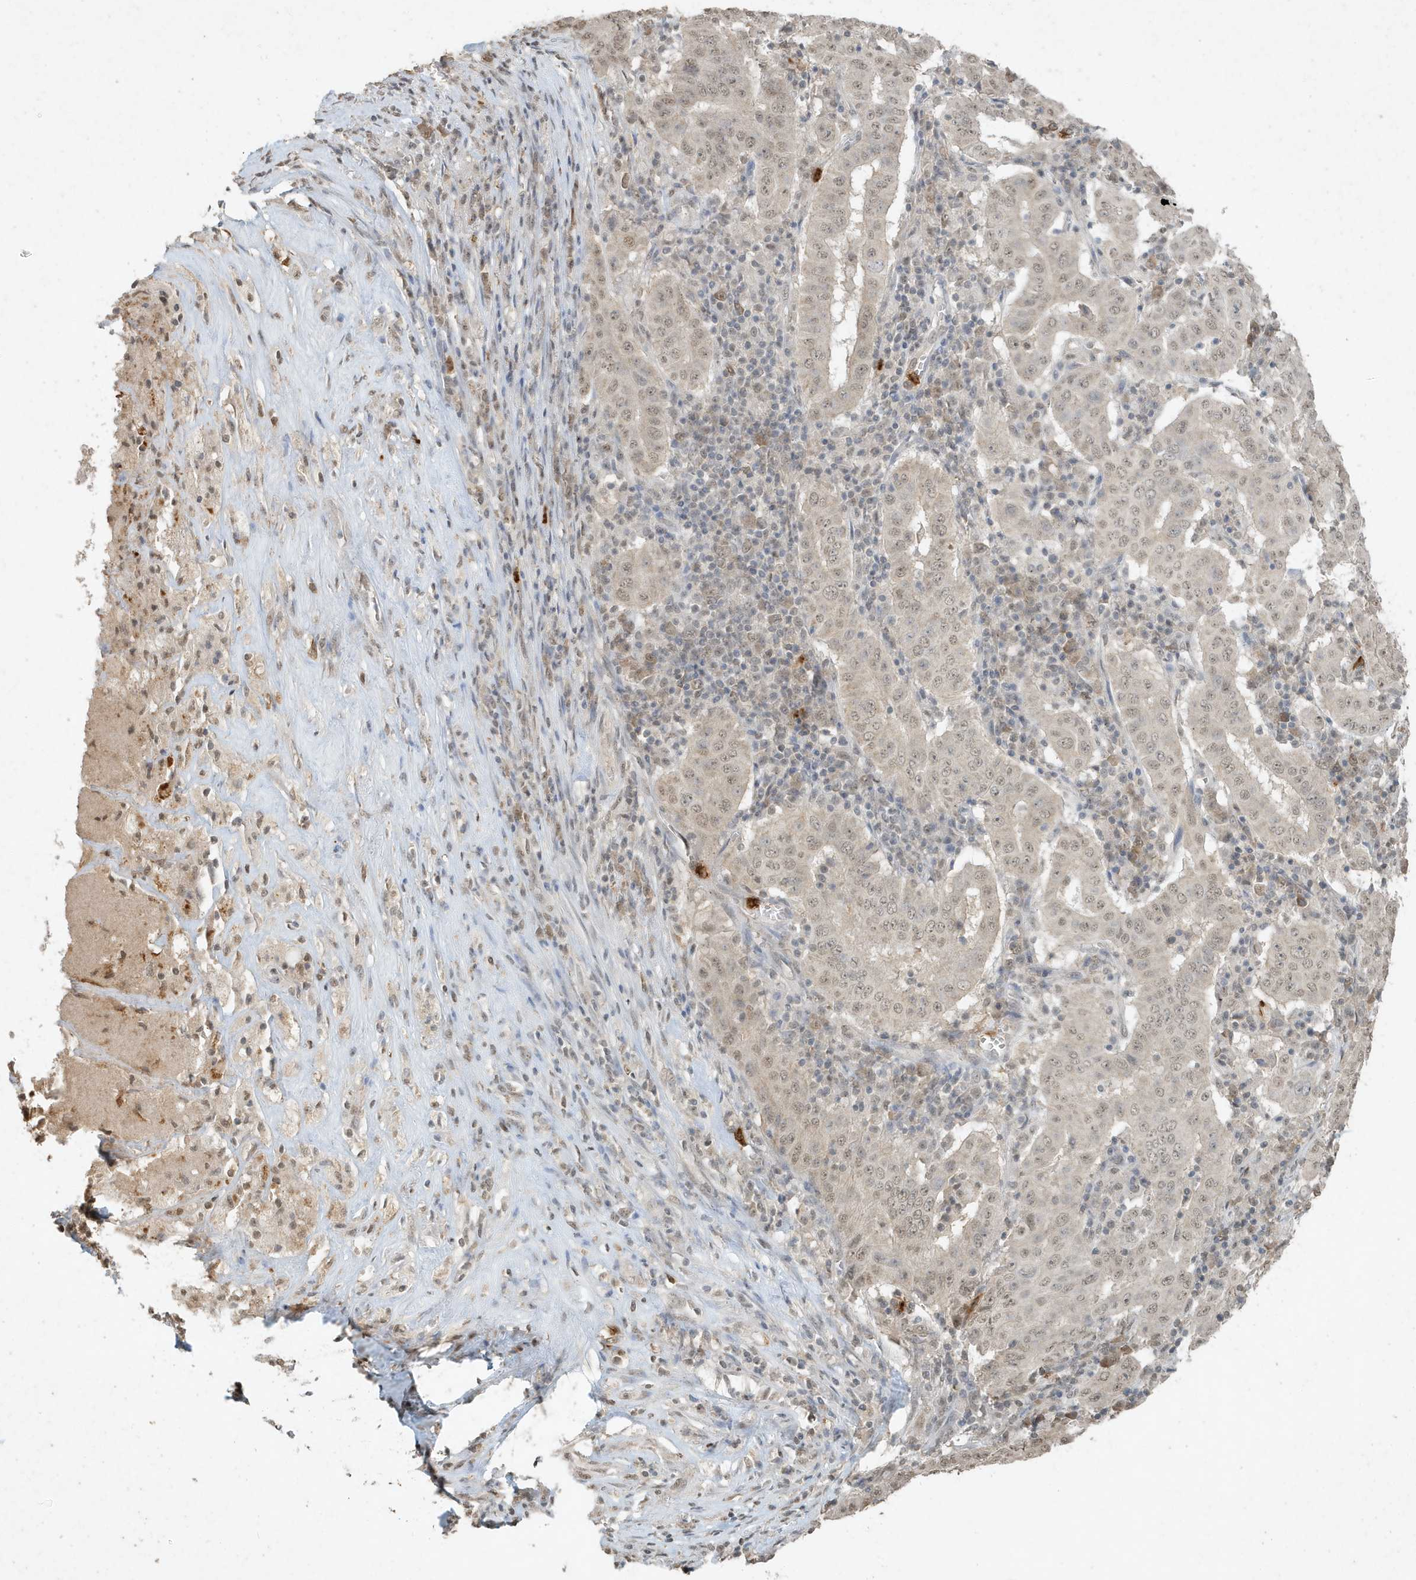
{"staining": {"intensity": "weak", "quantity": ">75%", "location": "nuclear"}, "tissue": "pancreatic cancer", "cell_type": "Tumor cells", "image_type": "cancer", "snomed": [{"axis": "morphology", "description": "Adenocarcinoma, NOS"}, {"axis": "topography", "description": "Pancreas"}], "caption": "The immunohistochemical stain shows weak nuclear staining in tumor cells of pancreatic adenocarcinoma tissue.", "gene": "DEFA1", "patient": {"sex": "male", "age": 63}}